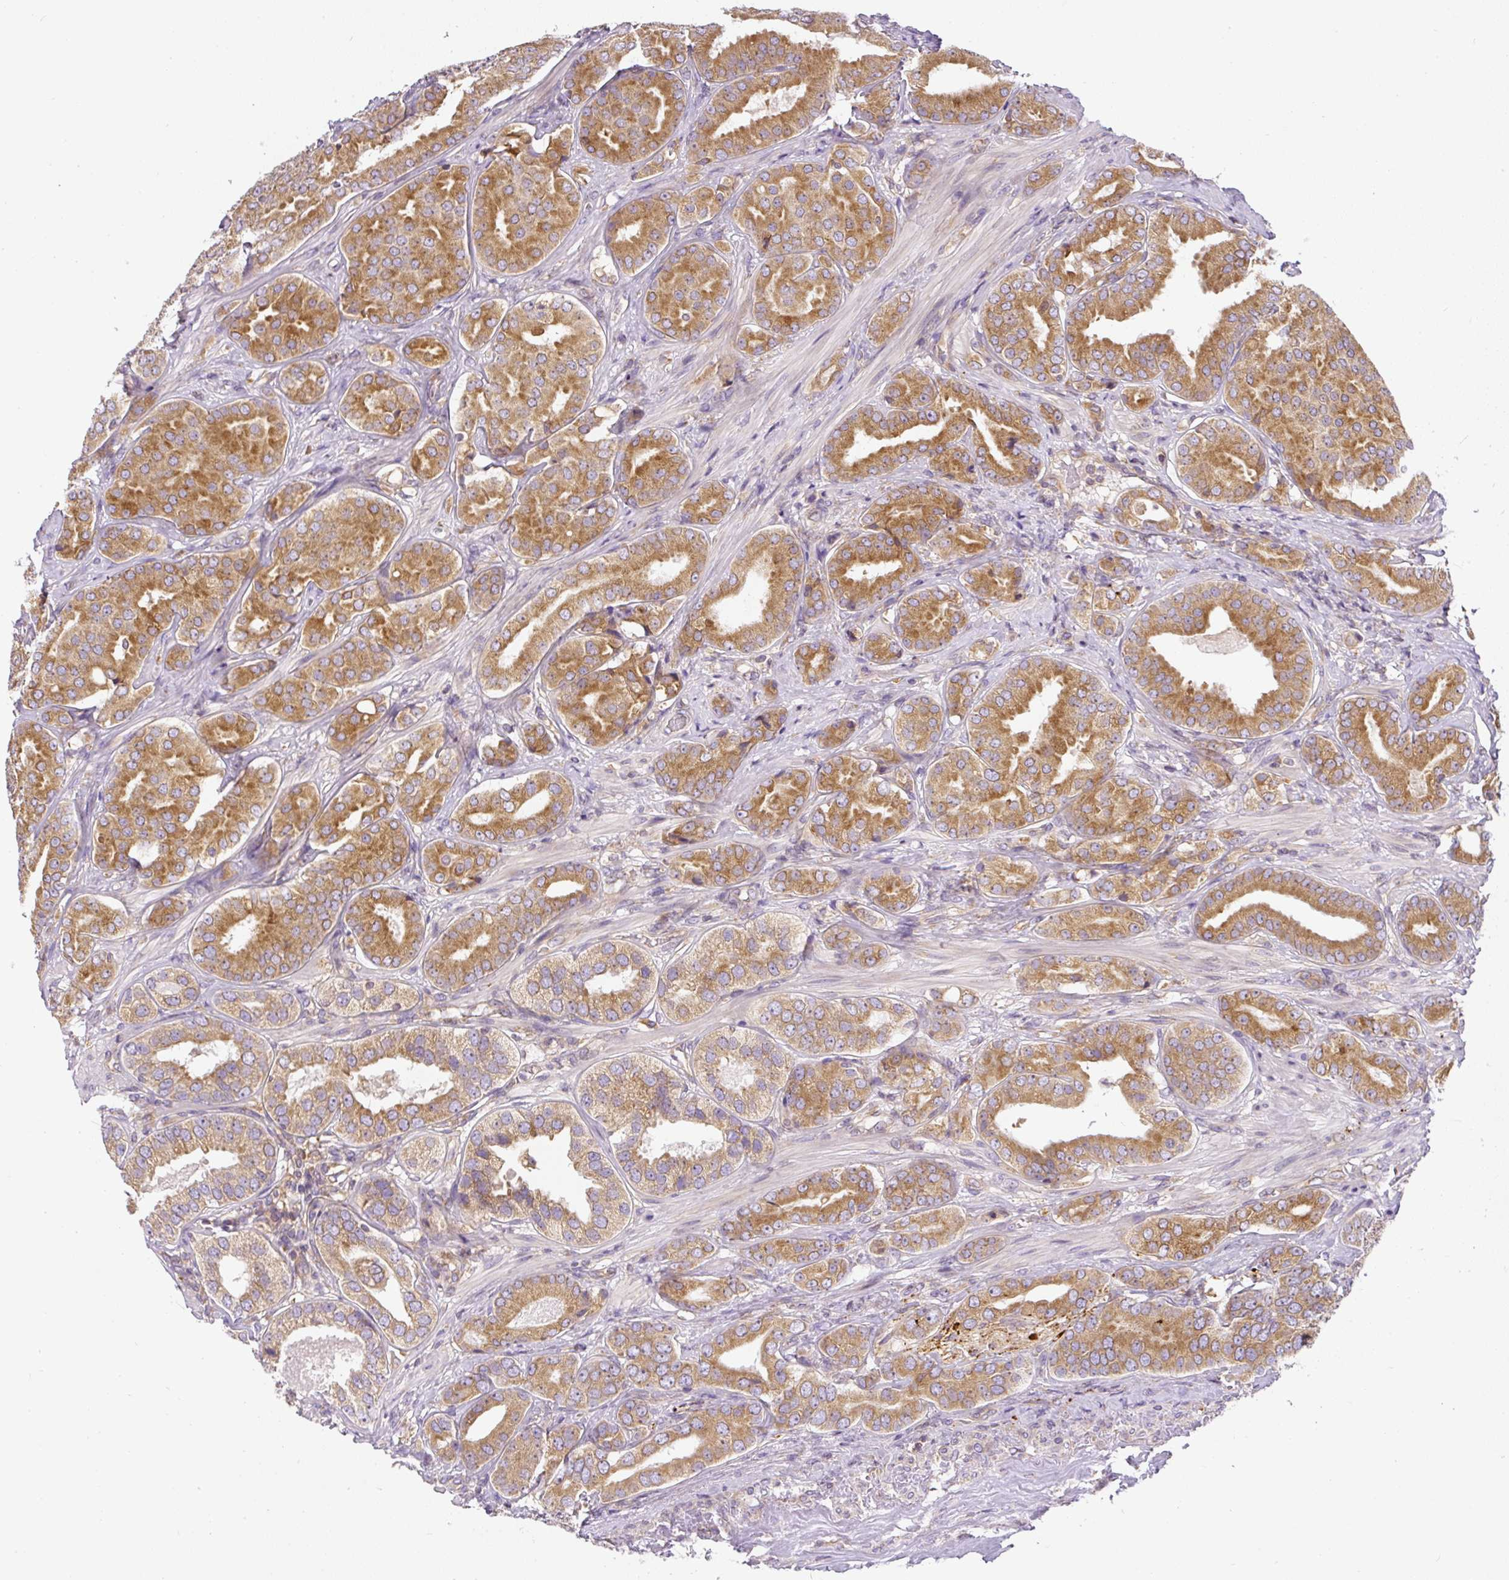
{"staining": {"intensity": "moderate", "quantity": ">75%", "location": "cytoplasmic/membranous"}, "tissue": "prostate cancer", "cell_type": "Tumor cells", "image_type": "cancer", "snomed": [{"axis": "morphology", "description": "Adenocarcinoma, High grade"}, {"axis": "topography", "description": "Prostate"}], "caption": "IHC of prostate cancer (adenocarcinoma (high-grade)) exhibits medium levels of moderate cytoplasmic/membranous positivity in approximately >75% of tumor cells.", "gene": "CYP20A1", "patient": {"sex": "male", "age": 63}}